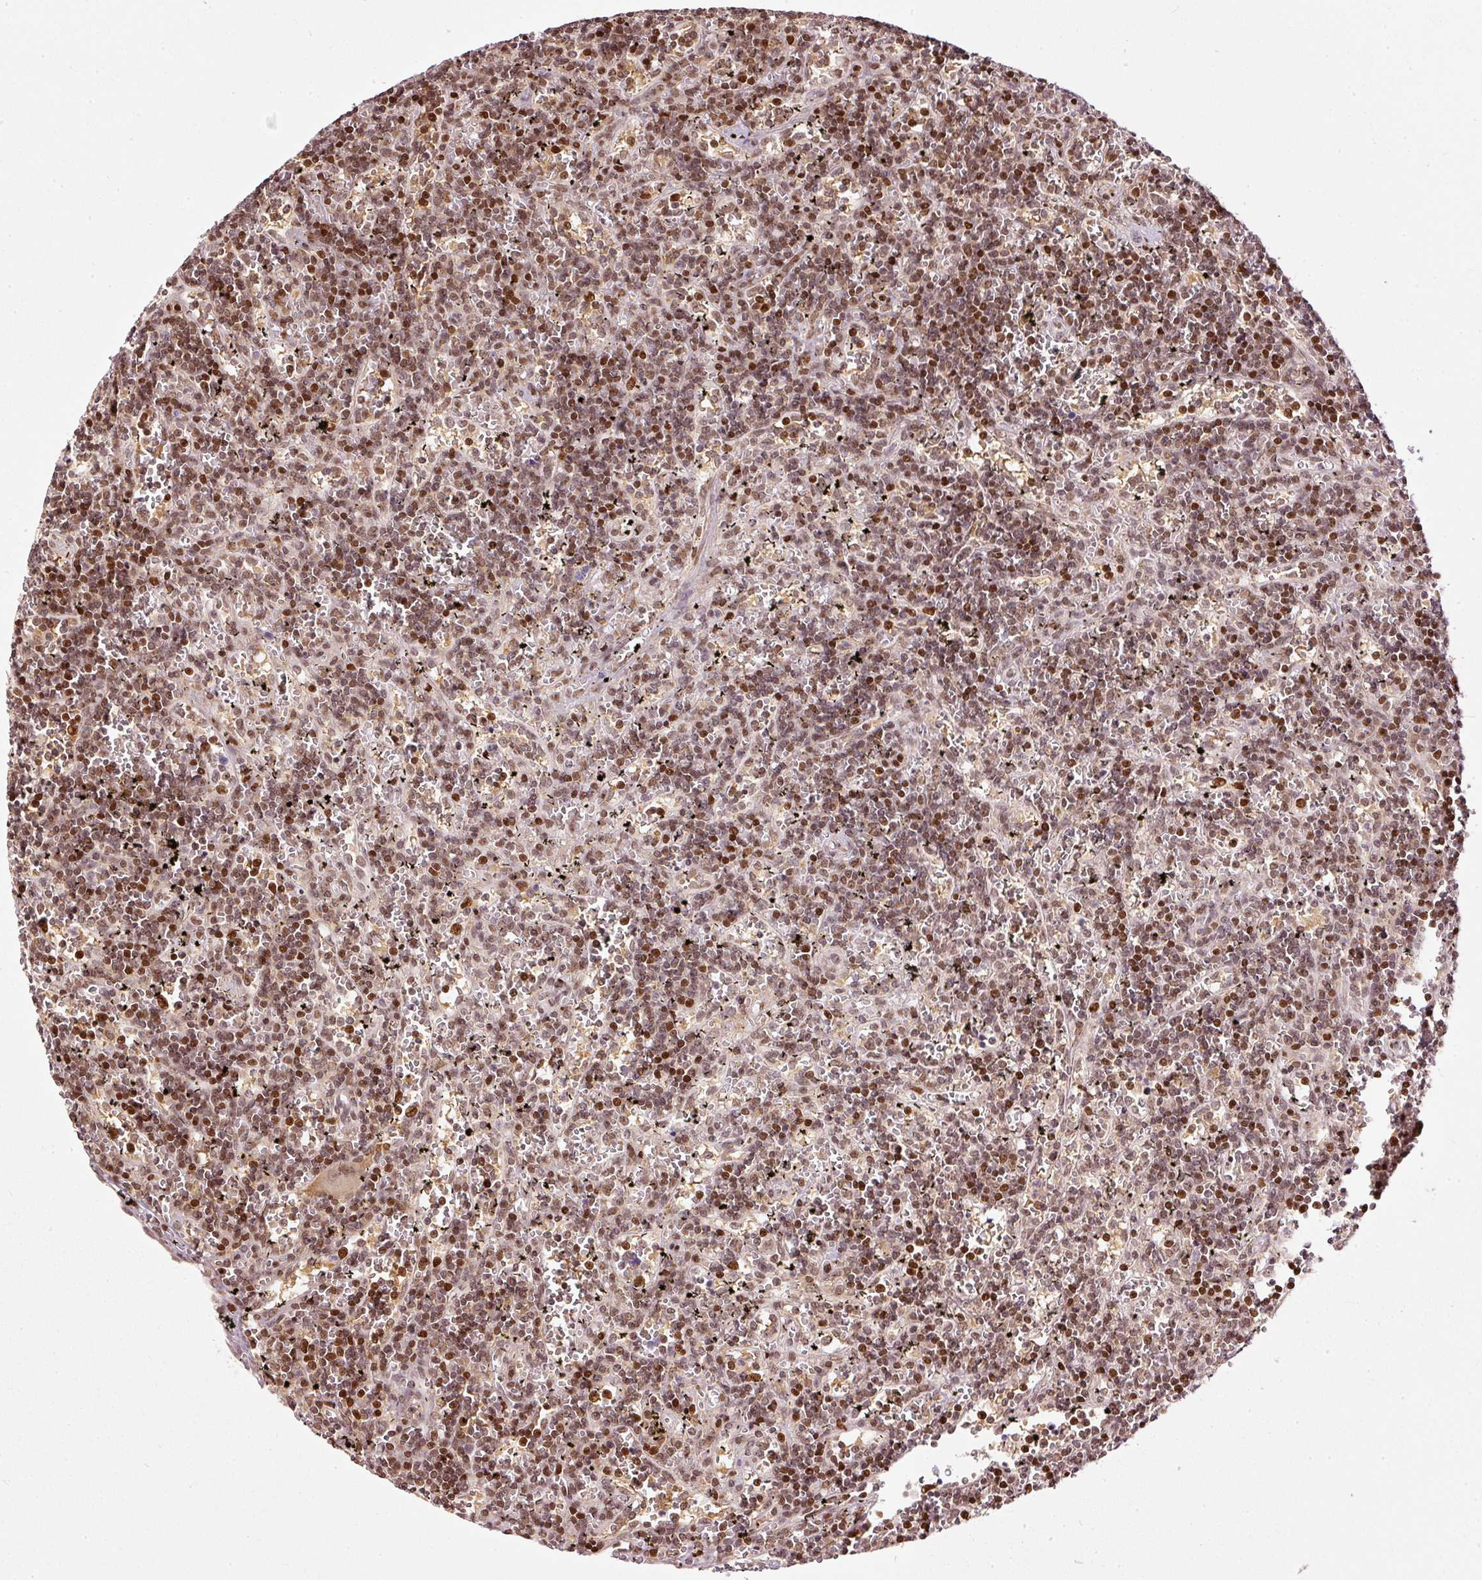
{"staining": {"intensity": "moderate", "quantity": ">75%", "location": "nuclear"}, "tissue": "lymphoma", "cell_type": "Tumor cells", "image_type": "cancer", "snomed": [{"axis": "morphology", "description": "Malignant lymphoma, non-Hodgkin's type, Low grade"}, {"axis": "topography", "description": "Spleen"}], "caption": "Low-grade malignant lymphoma, non-Hodgkin's type stained for a protein (brown) demonstrates moderate nuclear positive staining in approximately >75% of tumor cells.", "gene": "ZNF778", "patient": {"sex": "male", "age": 60}}